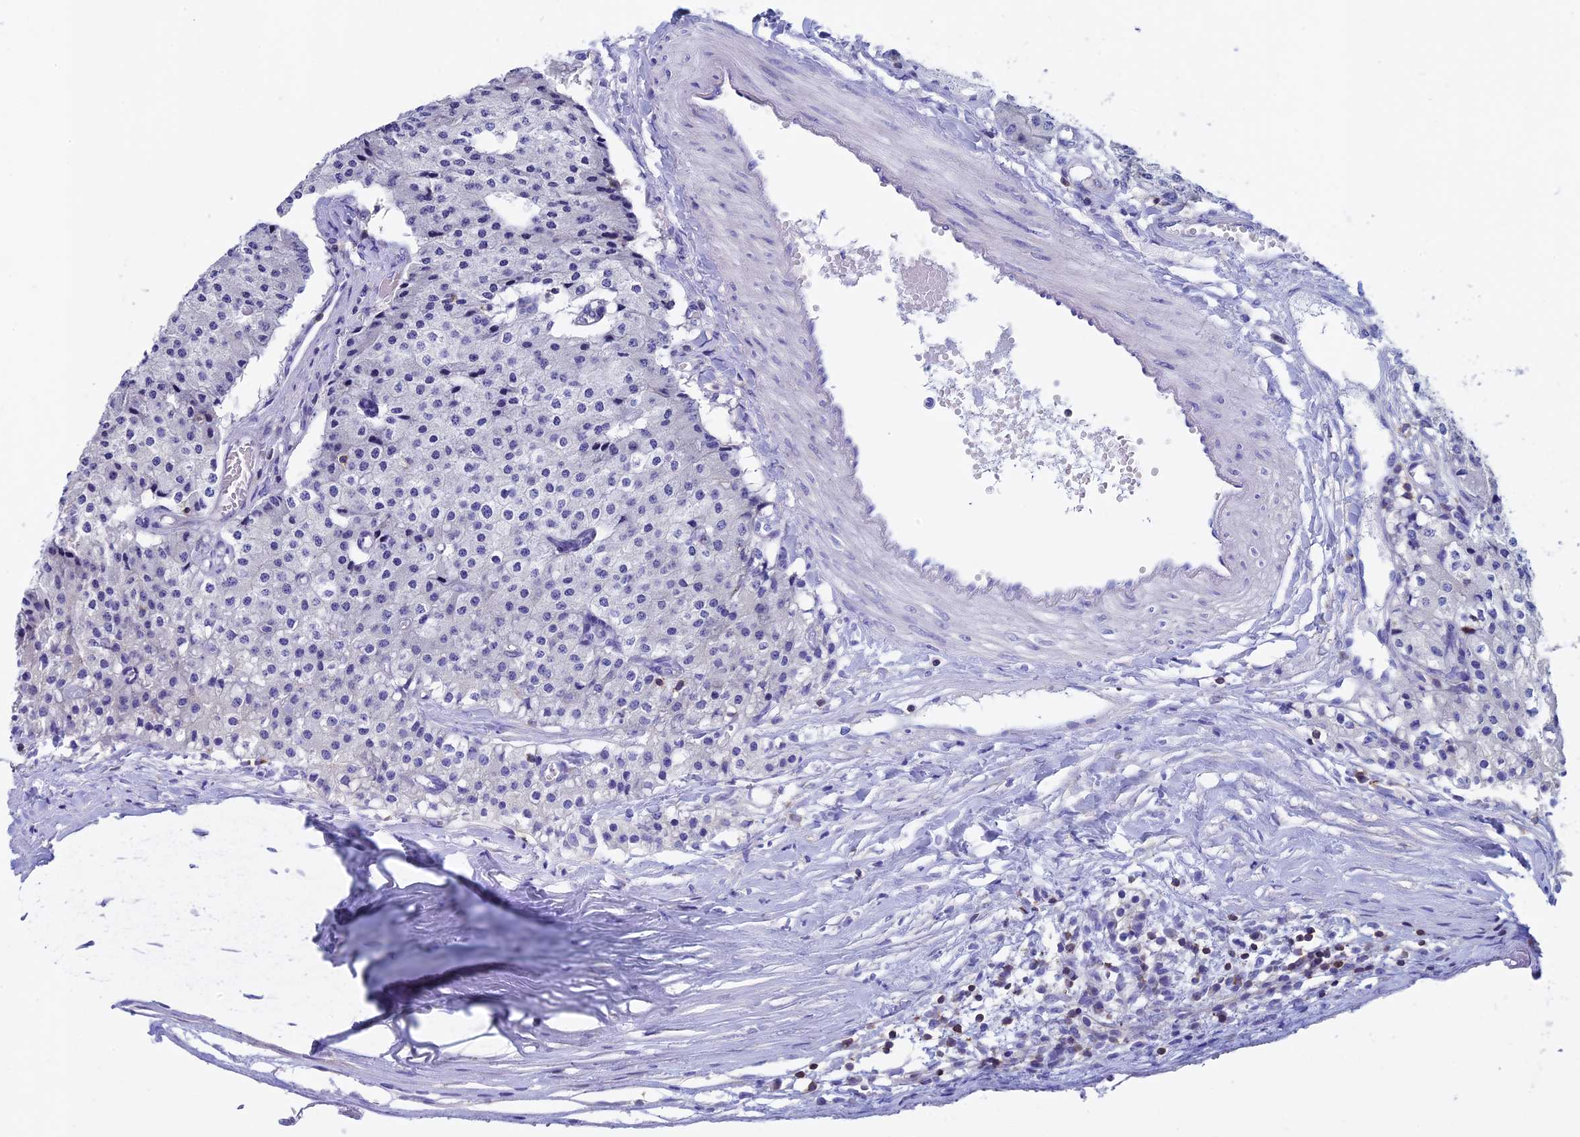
{"staining": {"intensity": "negative", "quantity": "none", "location": "none"}, "tissue": "carcinoid", "cell_type": "Tumor cells", "image_type": "cancer", "snomed": [{"axis": "morphology", "description": "Carcinoid, malignant, NOS"}, {"axis": "topography", "description": "Colon"}], "caption": "Immunohistochemistry image of neoplastic tissue: human carcinoid stained with DAB displays no significant protein staining in tumor cells. (Immunohistochemistry, brightfield microscopy, high magnification).", "gene": "SEPTIN1", "patient": {"sex": "female", "age": 52}}